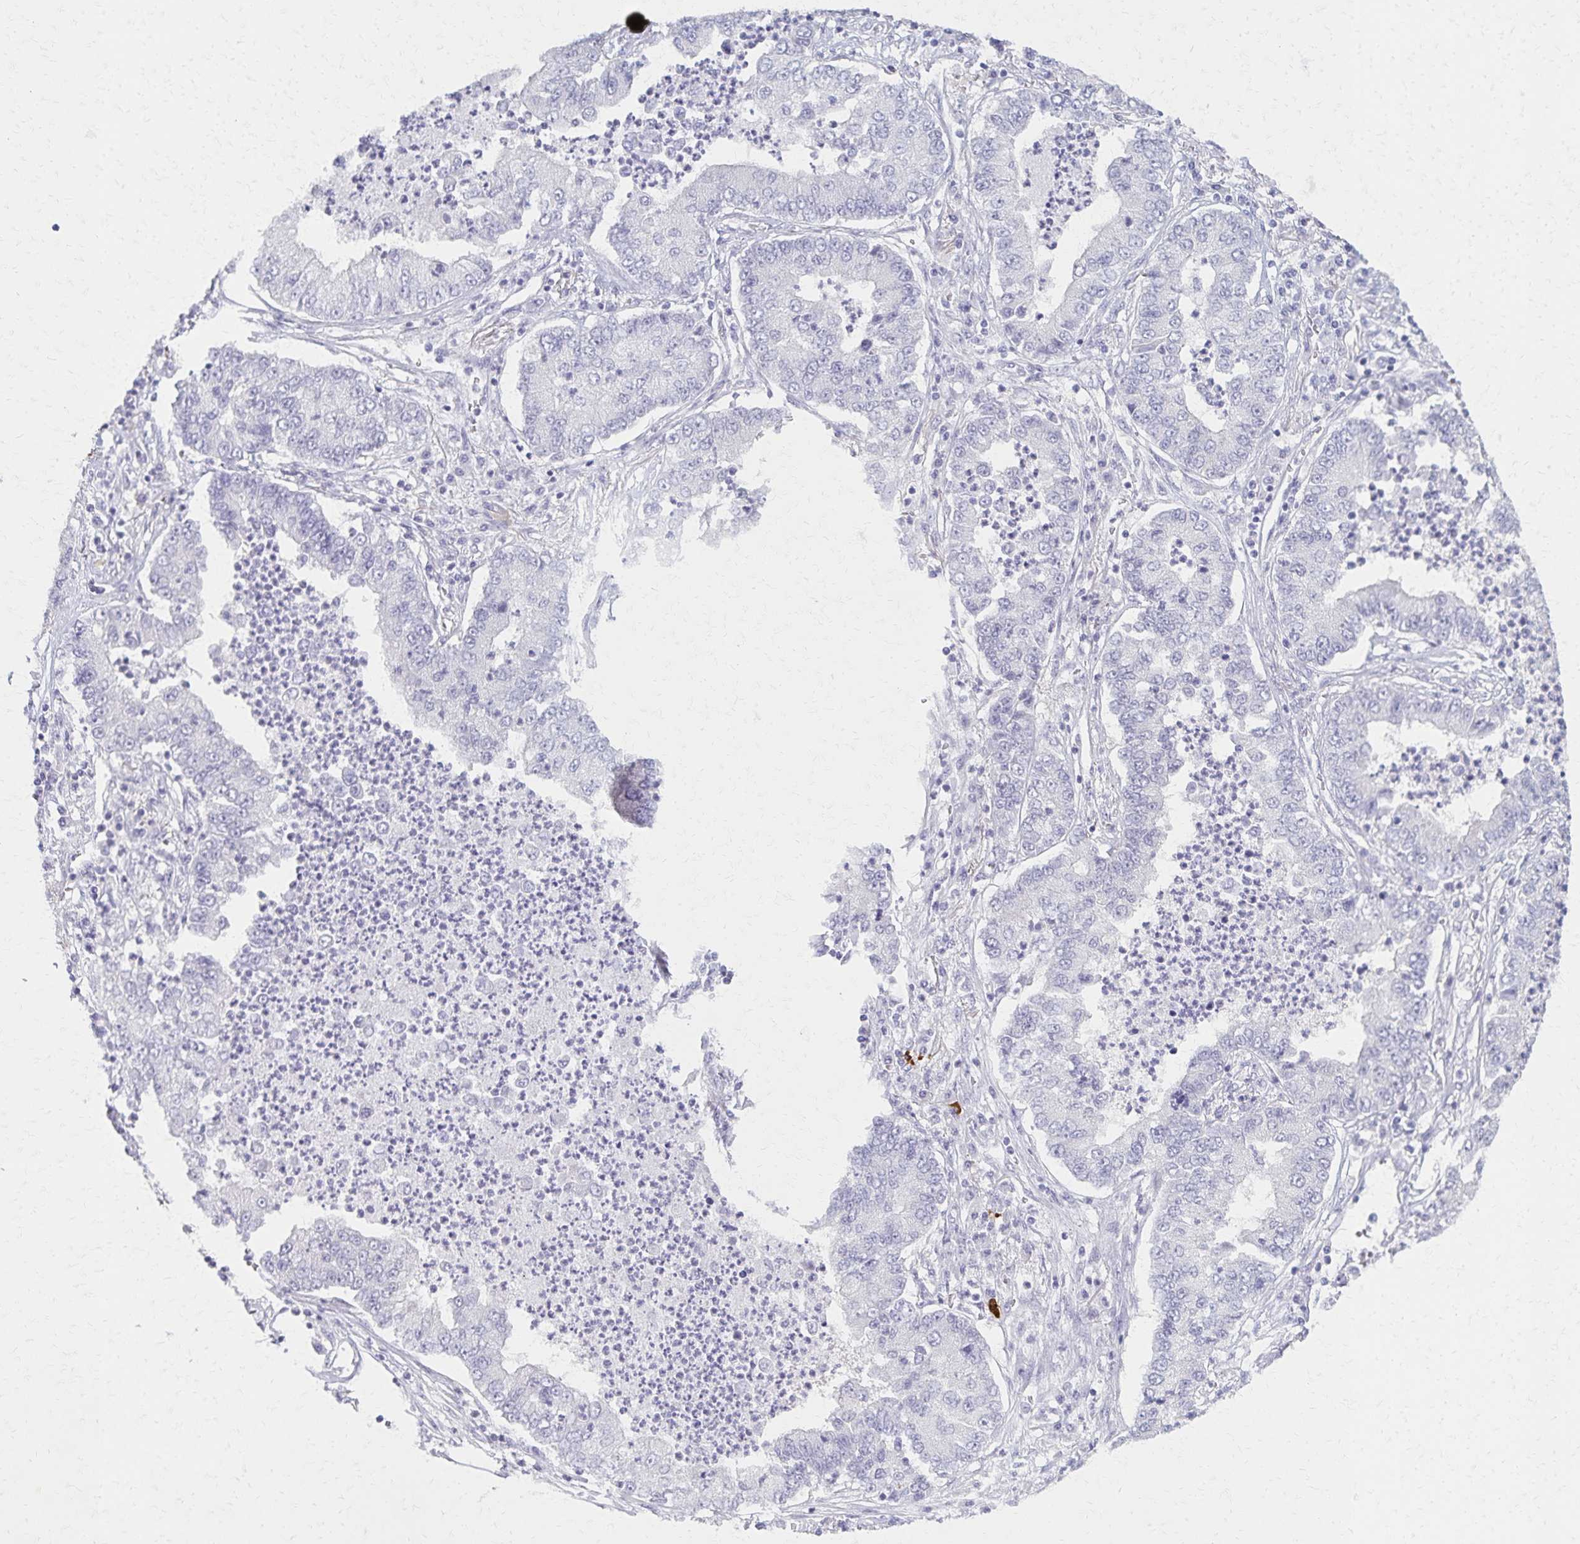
{"staining": {"intensity": "negative", "quantity": "none", "location": "none"}, "tissue": "lung cancer", "cell_type": "Tumor cells", "image_type": "cancer", "snomed": [{"axis": "morphology", "description": "Adenocarcinoma, NOS"}, {"axis": "topography", "description": "Lung"}], "caption": "This micrograph is of lung adenocarcinoma stained with immunohistochemistry to label a protein in brown with the nuclei are counter-stained blue. There is no staining in tumor cells. (DAB IHC, high magnification).", "gene": "MORC4", "patient": {"sex": "female", "age": 57}}